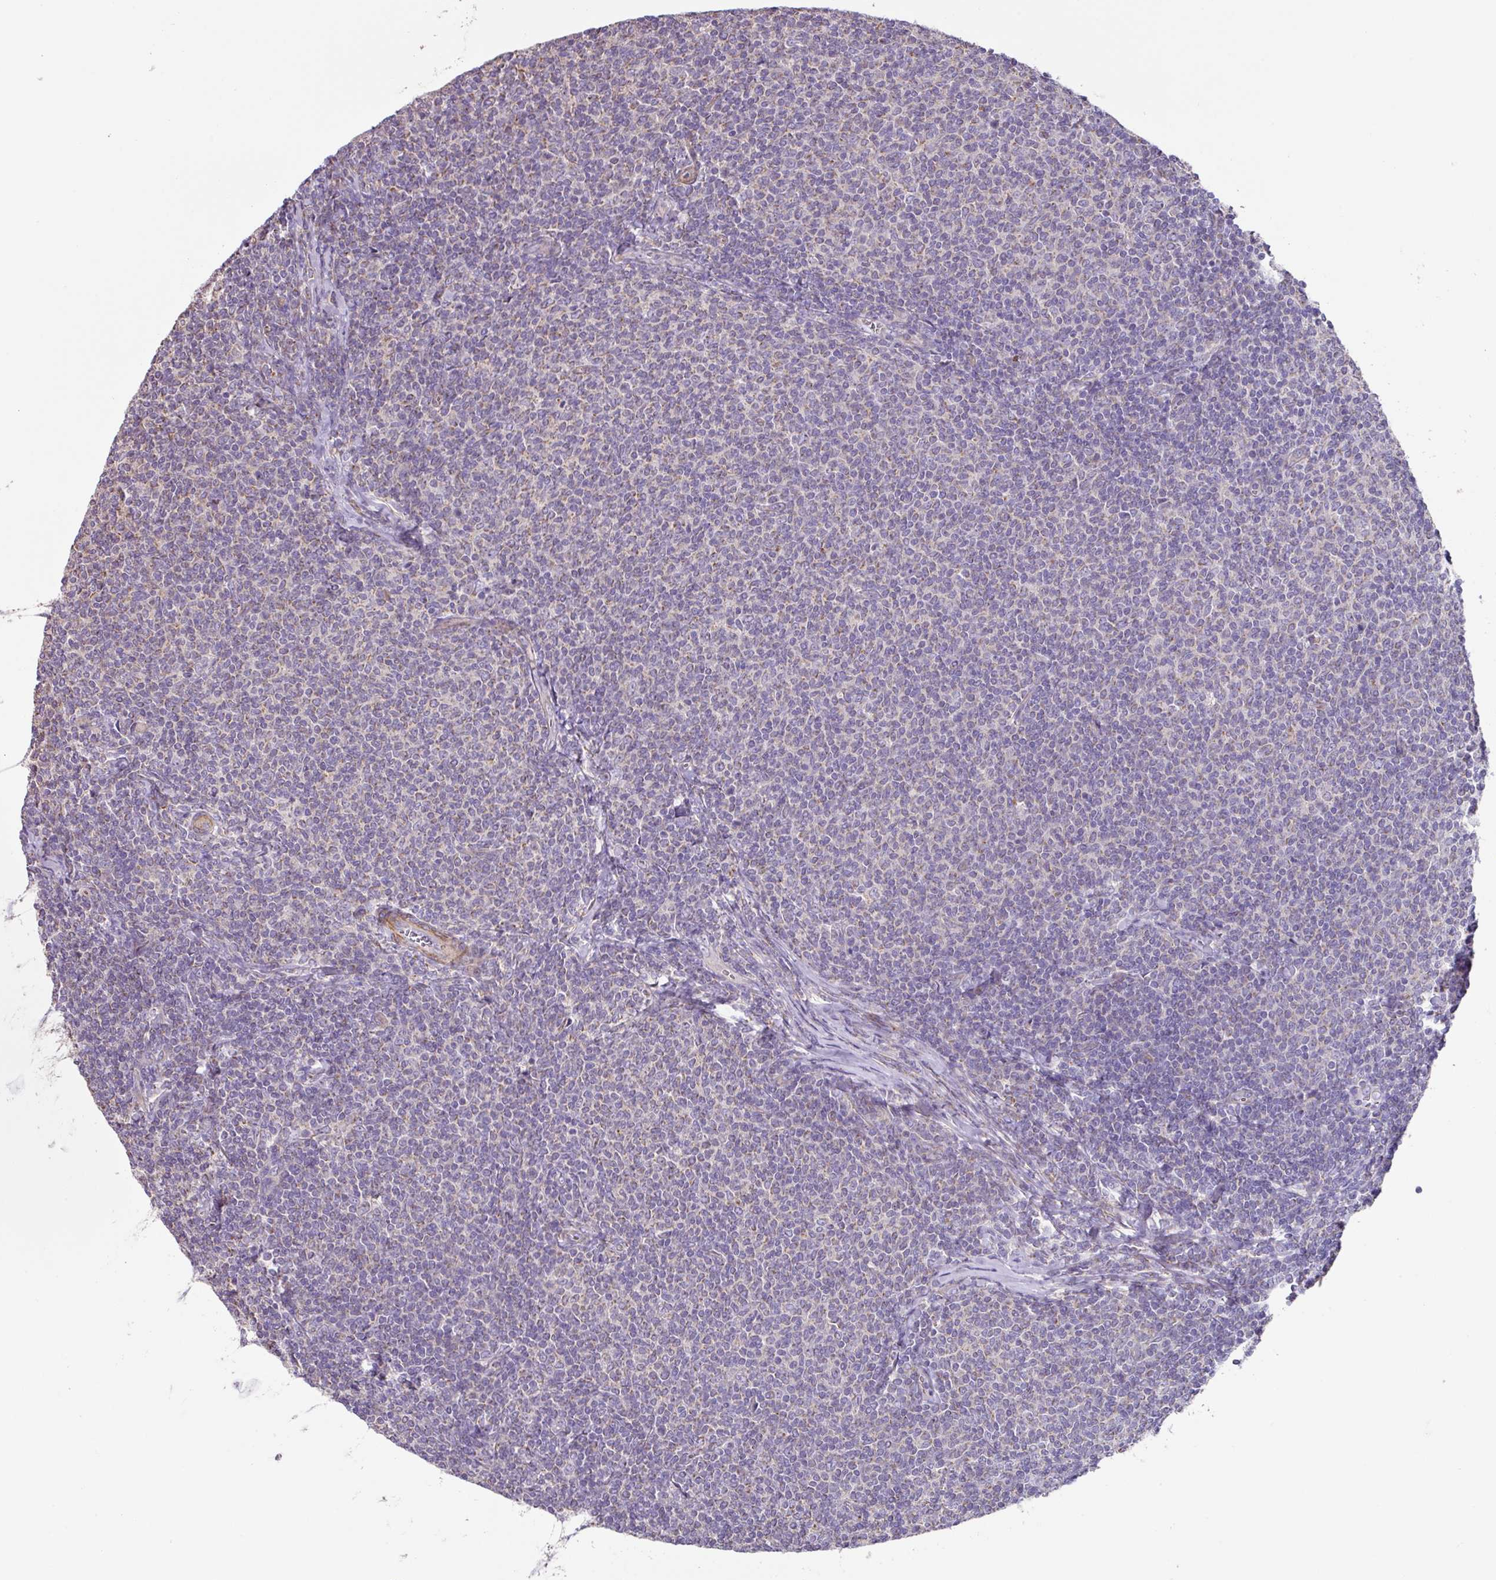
{"staining": {"intensity": "weak", "quantity": "25%-75%", "location": "cytoplasmic/membranous"}, "tissue": "lymphoma", "cell_type": "Tumor cells", "image_type": "cancer", "snomed": [{"axis": "morphology", "description": "Malignant lymphoma, non-Hodgkin's type, Low grade"}, {"axis": "topography", "description": "Lymph node"}], "caption": "A histopathology image of malignant lymphoma, non-Hodgkin's type (low-grade) stained for a protein exhibits weak cytoplasmic/membranous brown staining in tumor cells.", "gene": "MRRF", "patient": {"sex": "male", "age": 52}}